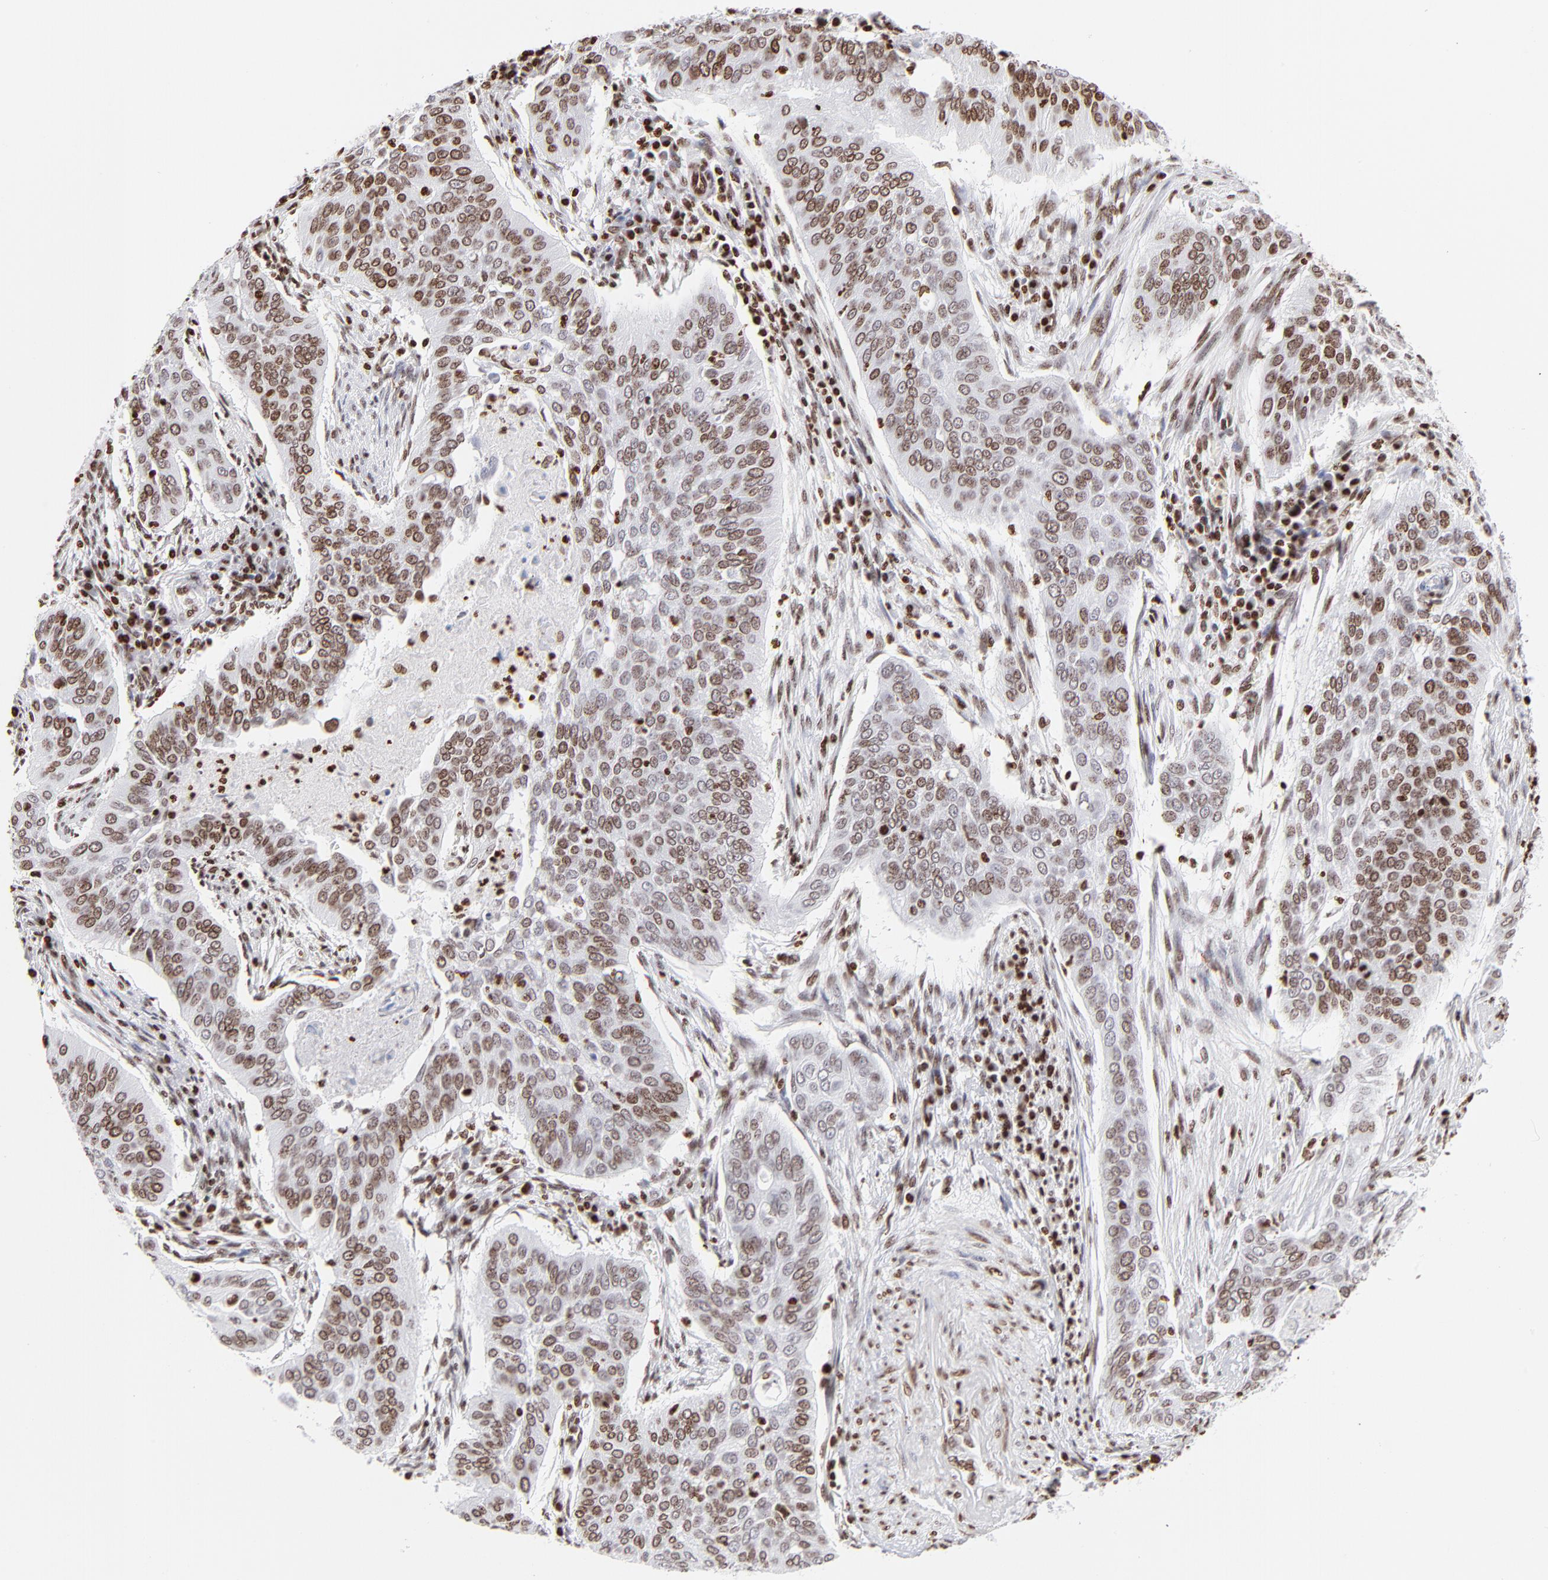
{"staining": {"intensity": "moderate", "quantity": ">75%", "location": "nuclear"}, "tissue": "cervical cancer", "cell_type": "Tumor cells", "image_type": "cancer", "snomed": [{"axis": "morphology", "description": "Squamous cell carcinoma, NOS"}, {"axis": "topography", "description": "Cervix"}], "caption": "Squamous cell carcinoma (cervical) tissue reveals moderate nuclear expression in about >75% of tumor cells (DAB (3,3'-diaminobenzidine) = brown stain, brightfield microscopy at high magnification).", "gene": "RTL4", "patient": {"sex": "female", "age": 39}}